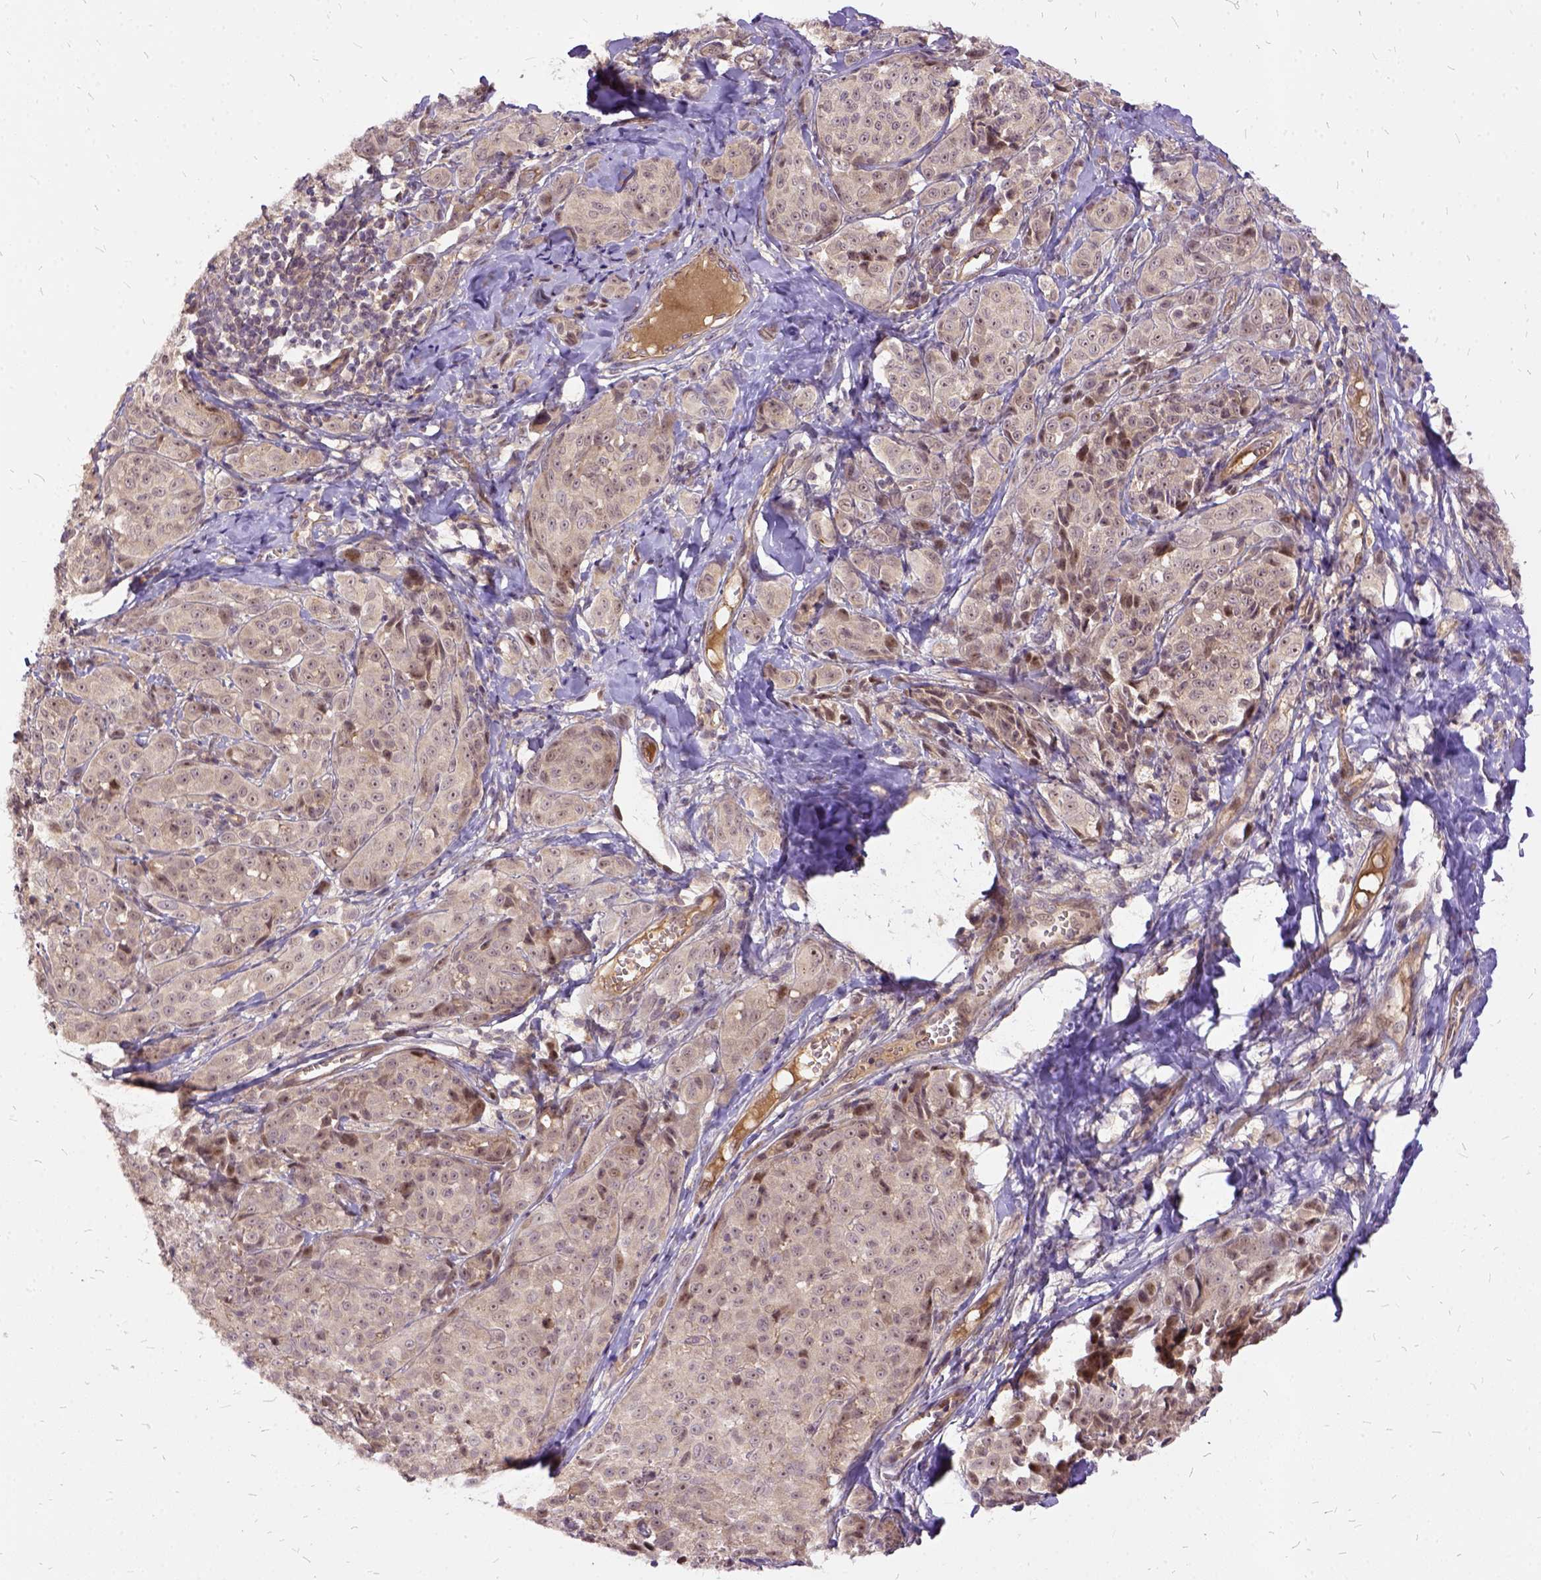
{"staining": {"intensity": "negative", "quantity": "none", "location": "none"}, "tissue": "melanoma", "cell_type": "Tumor cells", "image_type": "cancer", "snomed": [{"axis": "morphology", "description": "Malignant melanoma, NOS"}, {"axis": "topography", "description": "Skin"}], "caption": "Tumor cells are negative for brown protein staining in melanoma.", "gene": "ILRUN", "patient": {"sex": "male", "age": 89}}